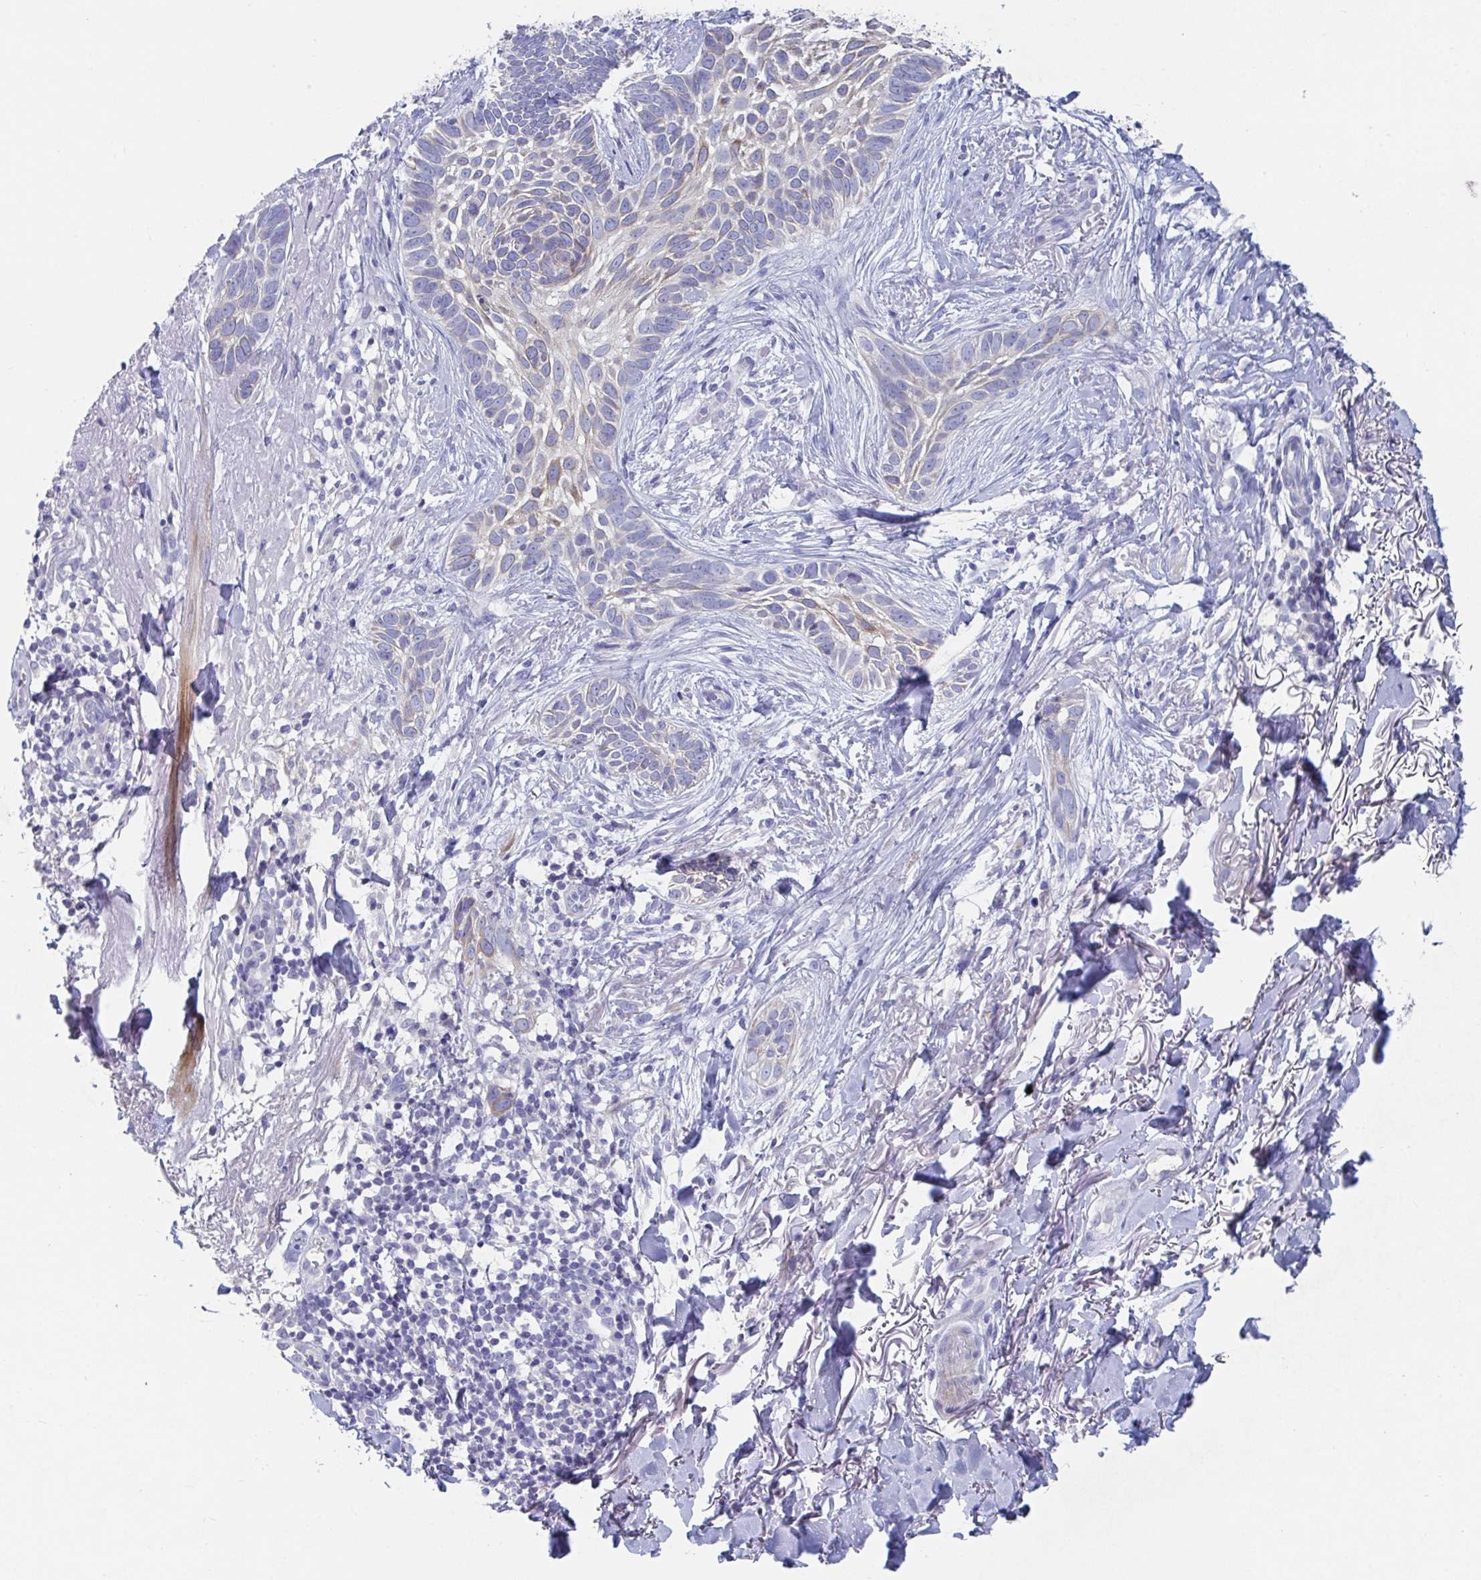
{"staining": {"intensity": "moderate", "quantity": "<25%", "location": "cytoplasmic/membranous"}, "tissue": "skin cancer", "cell_type": "Tumor cells", "image_type": "cancer", "snomed": [{"axis": "morphology", "description": "Basal cell carcinoma"}, {"axis": "topography", "description": "Skin"}, {"axis": "topography", "description": "Skin of face"}], "caption": "IHC image of skin cancer stained for a protein (brown), which shows low levels of moderate cytoplasmic/membranous positivity in about <25% of tumor cells.", "gene": "ZNF561", "patient": {"sex": "female", "age": 90}}